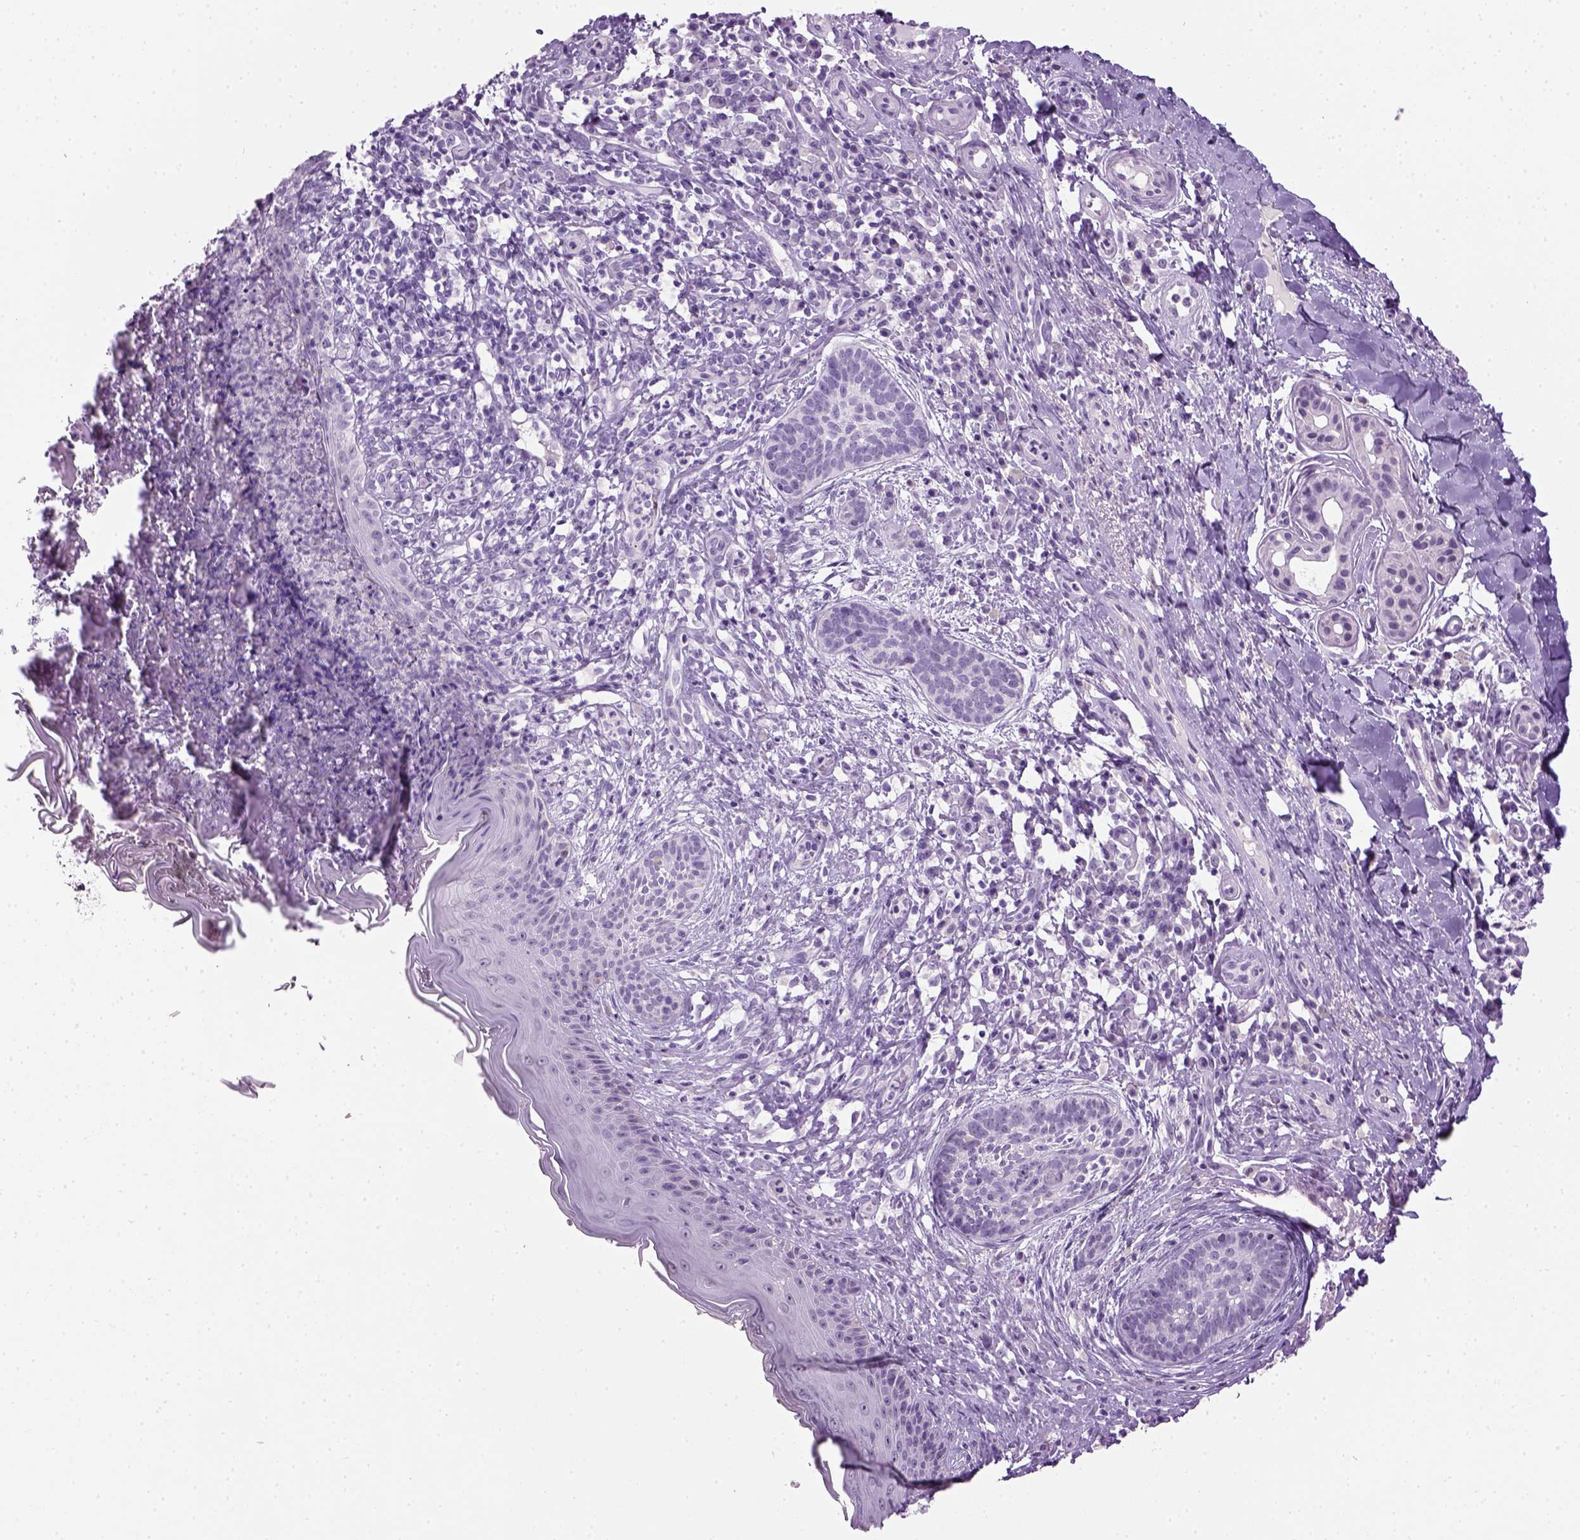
{"staining": {"intensity": "negative", "quantity": "none", "location": "none"}, "tissue": "skin cancer", "cell_type": "Tumor cells", "image_type": "cancer", "snomed": [{"axis": "morphology", "description": "Basal cell carcinoma"}, {"axis": "topography", "description": "Skin"}], "caption": "This is an IHC micrograph of human skin cancer. There is no staining in tumor cells.", "gene": "GABRB2", "patient": {"sex": "male", "age": 89}}